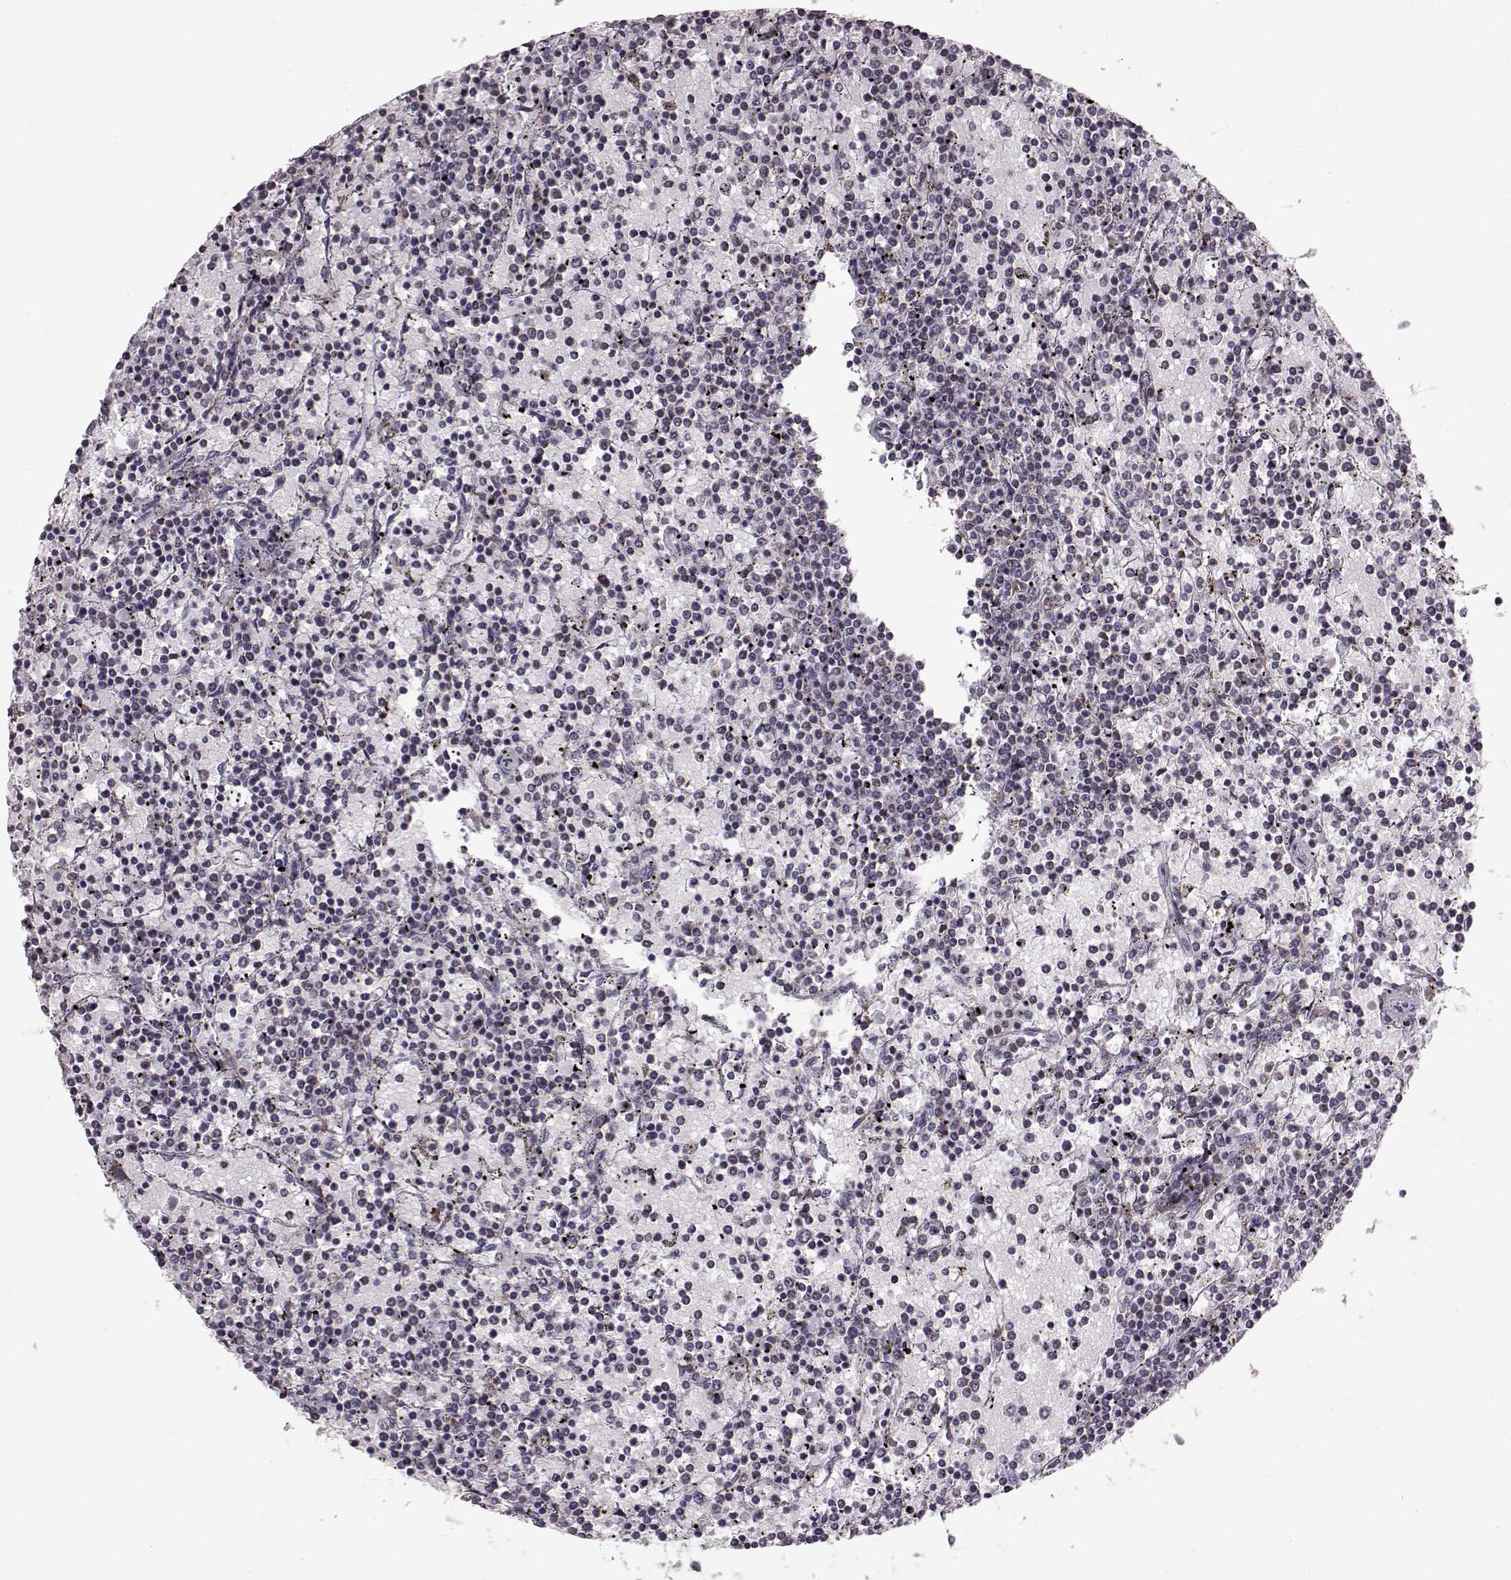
{"staining": {"intensity": "negative", "quantity": "none", "location": "none"}, "tissue": "lymphoma", "cell_type": "Tumor cells", "image_type": "cancer", "snomed": [{"axis": "morphology", "description": "Malignant lymphoma, non-Hodgkin's type, Low grade"}, {"axis": "topography", "description": "Spleen"}], "caption": "This is an immunohistochemistry (IHC) image of low-grade malignant lymphoma, non-Hodgkin's type. There is no staining in tumor cells.", "gene": "ATP5MF", "patient": {"sex": "female", "age": 77}}